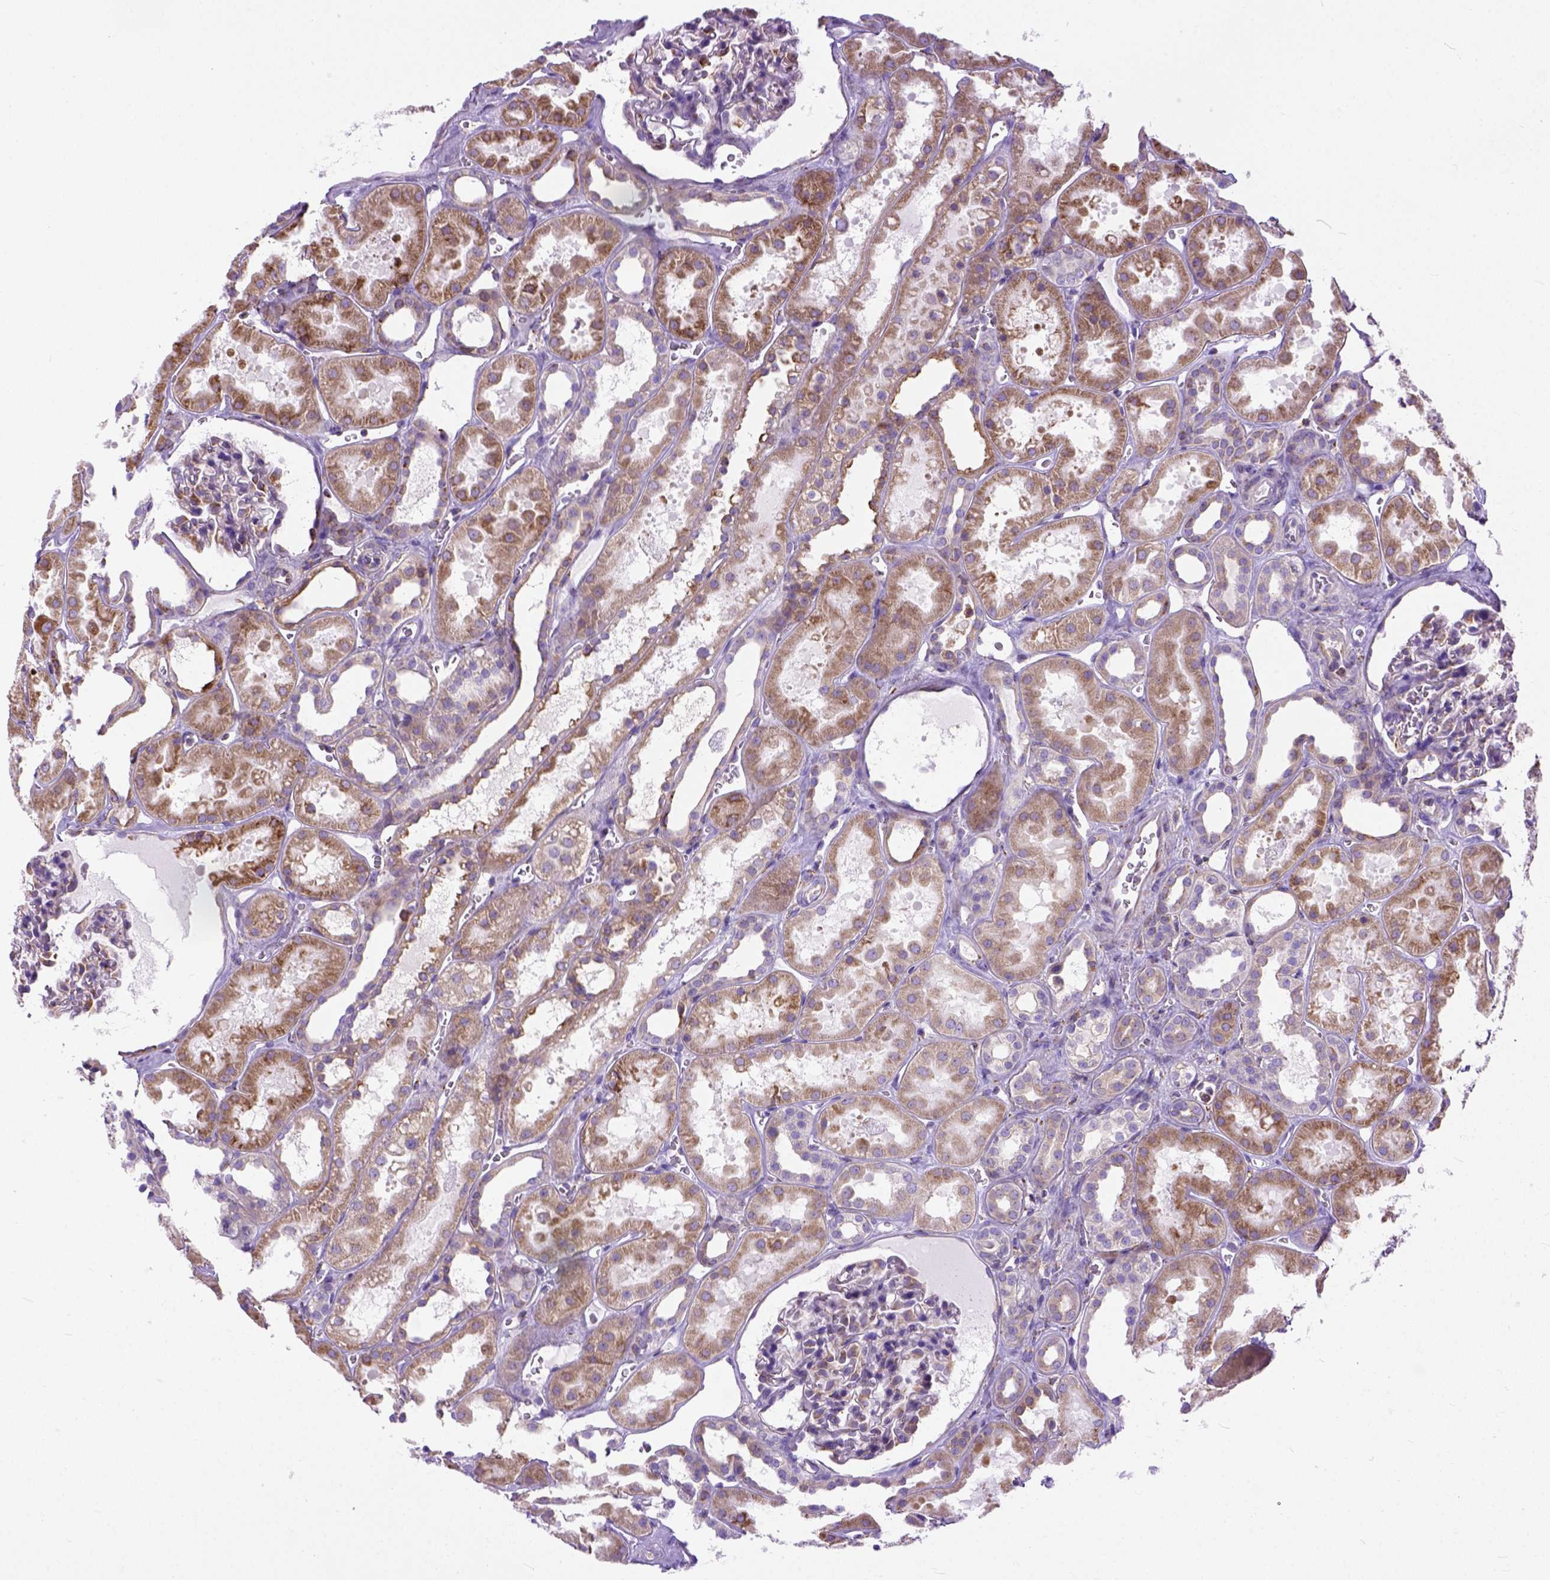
{"staining": {"intensity": "moderate", "quantity": "25%-75%", "location": "cytoplasmic/membranous"}, "tissue": "kidney", "cell_type": "Cells in glomeruli", "image_type": "normal", "snomed": [{"axis": "morphology", "description": "Normal tissue, NOS"}, {"axis": "topography", "description": "Kidney"}], "caption": "This micrograph shows immunohistochemistry (IHC) staining of benign human kidney, with medium moderate cytoplasmic/membranous expression in about 25%-75% of cells in glomeruli.", "gene": "PLK4", "patient": {"sex": "female", "age": 41}}